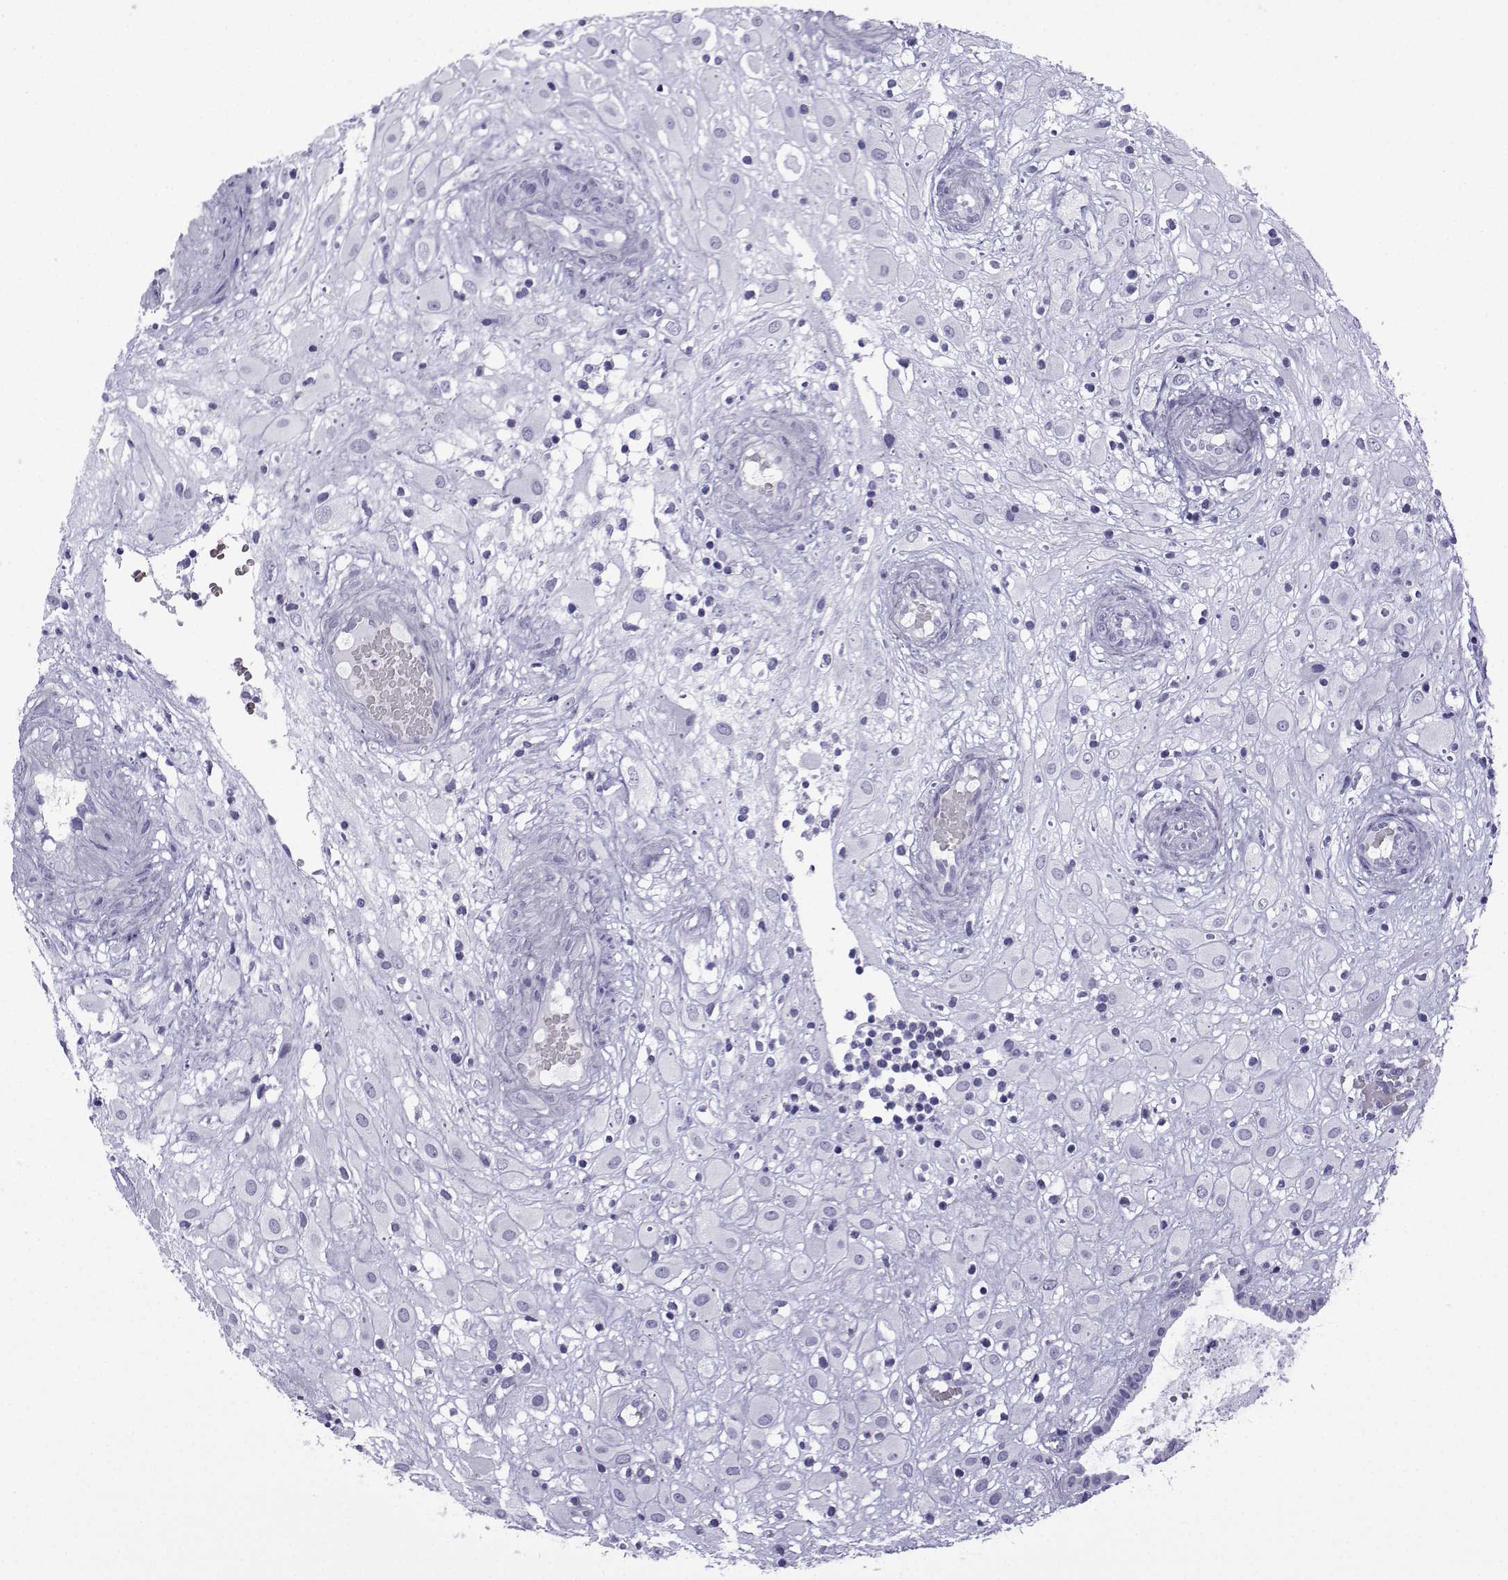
{"staining": {"intensity": "negative", "quantity": "none", "location": "none"}, "tissue": "placenta", "cell_type": "Decidual cells", "image_type": "normal", "snomed": [{"axis": "morphology", "description": "Normal tissue, NOS"}, {"axis": "topography", "description": "Placenta"}], "caption": "Image shows no protein staining in decidual cells of benign placenta. Nuclei are stained in blue.", "gene": "TRIM46", "patient": {"sex": "female", "age": 24}}